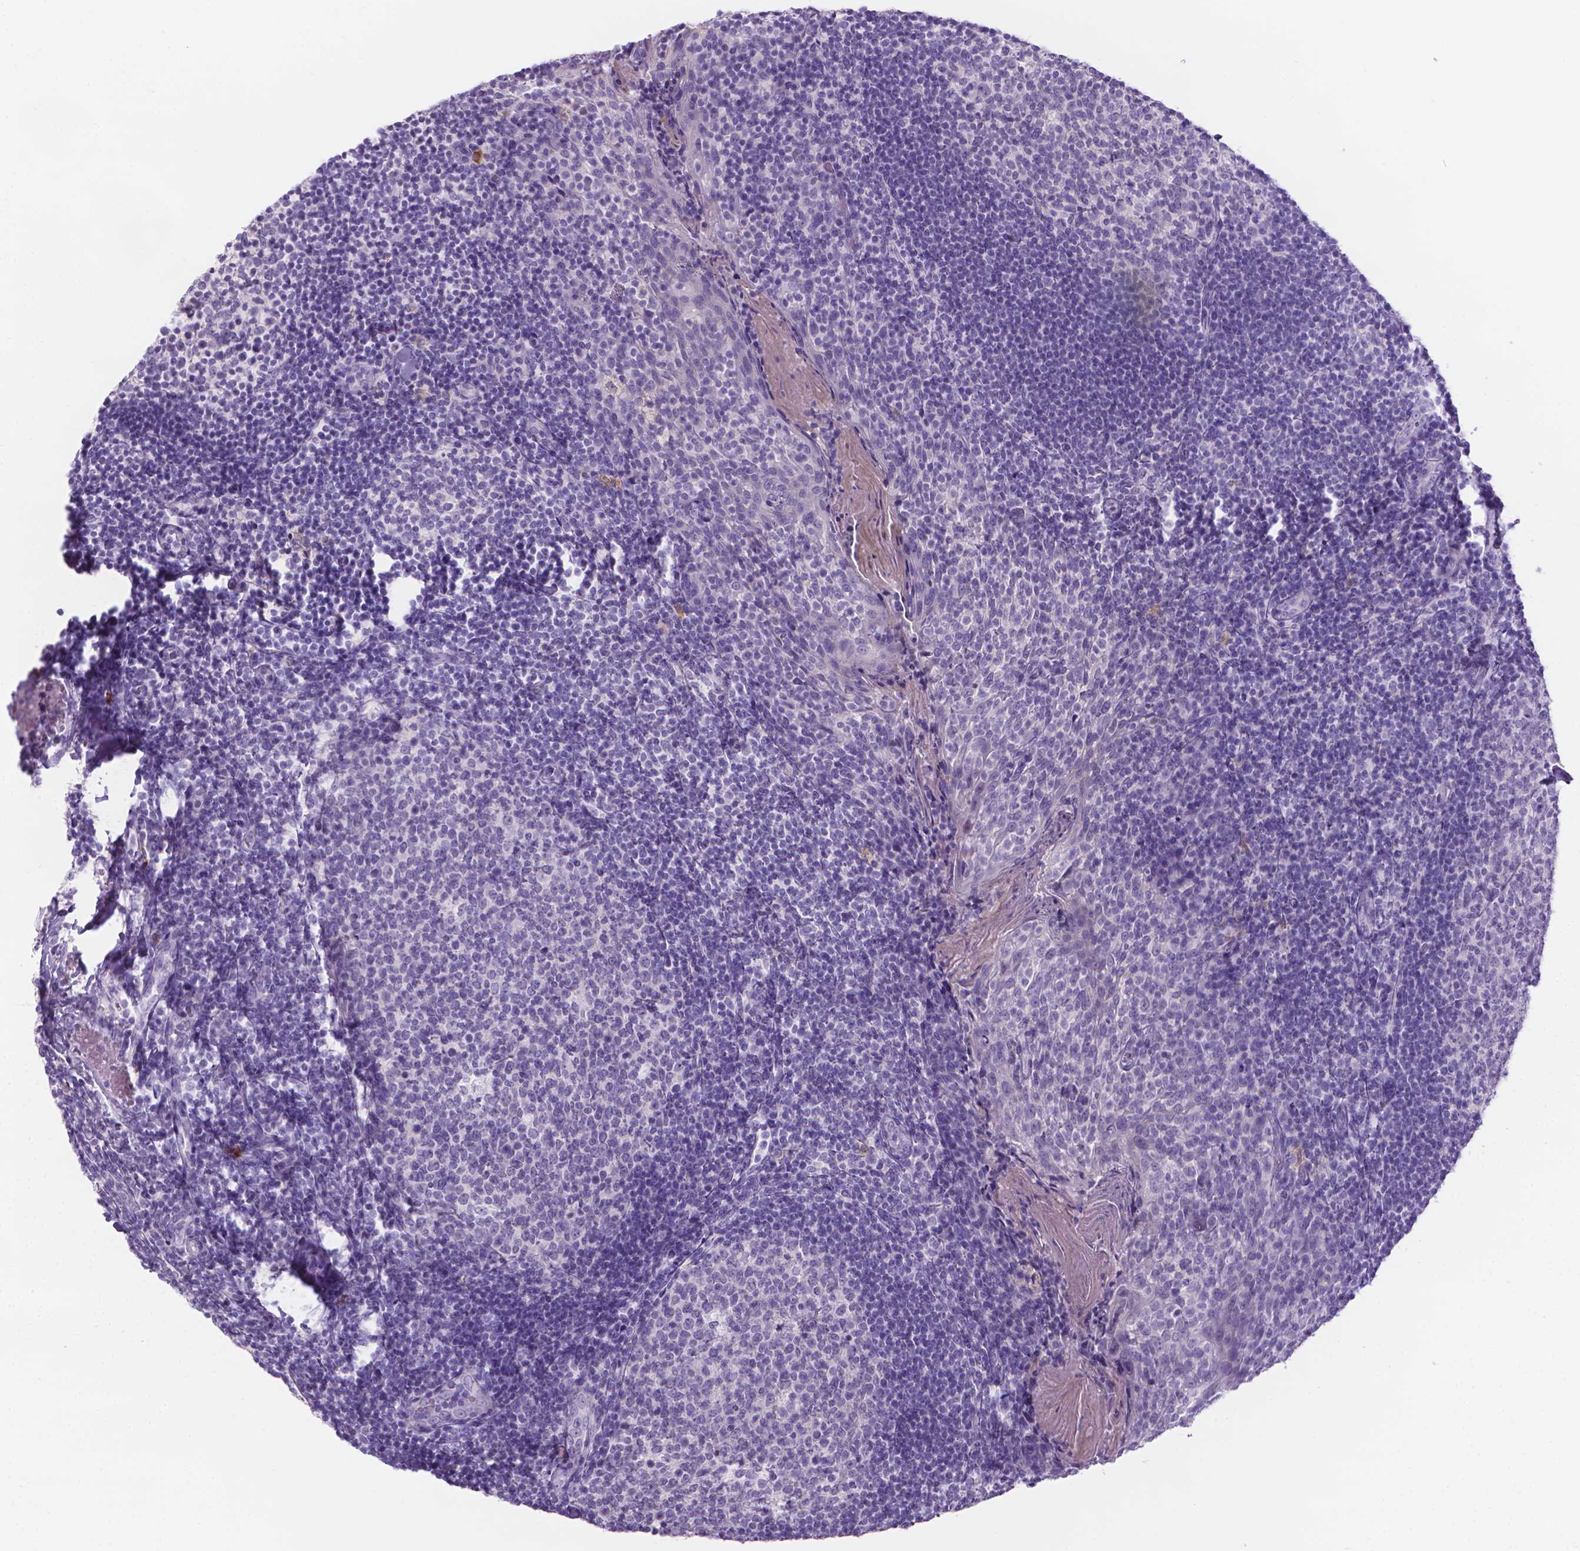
{"staining": {"intensity": "negative", "quantity": "none", "location": "none"}, "tissue": "tonsil", "cell_type": "Germinal center cells", "image_type": "normal", "snomed": [{"axis": "morphology", "description": "Normal tissue, NOS"}, {"axis": "topography", "description": "Tonsil"}], "caption": "IHC image of normal human tonsil stained for a protein (brown), which displays no expression in germinal center cells.", "gene": "SPAG6", "patient": {"sex": "female", "age": 10}}